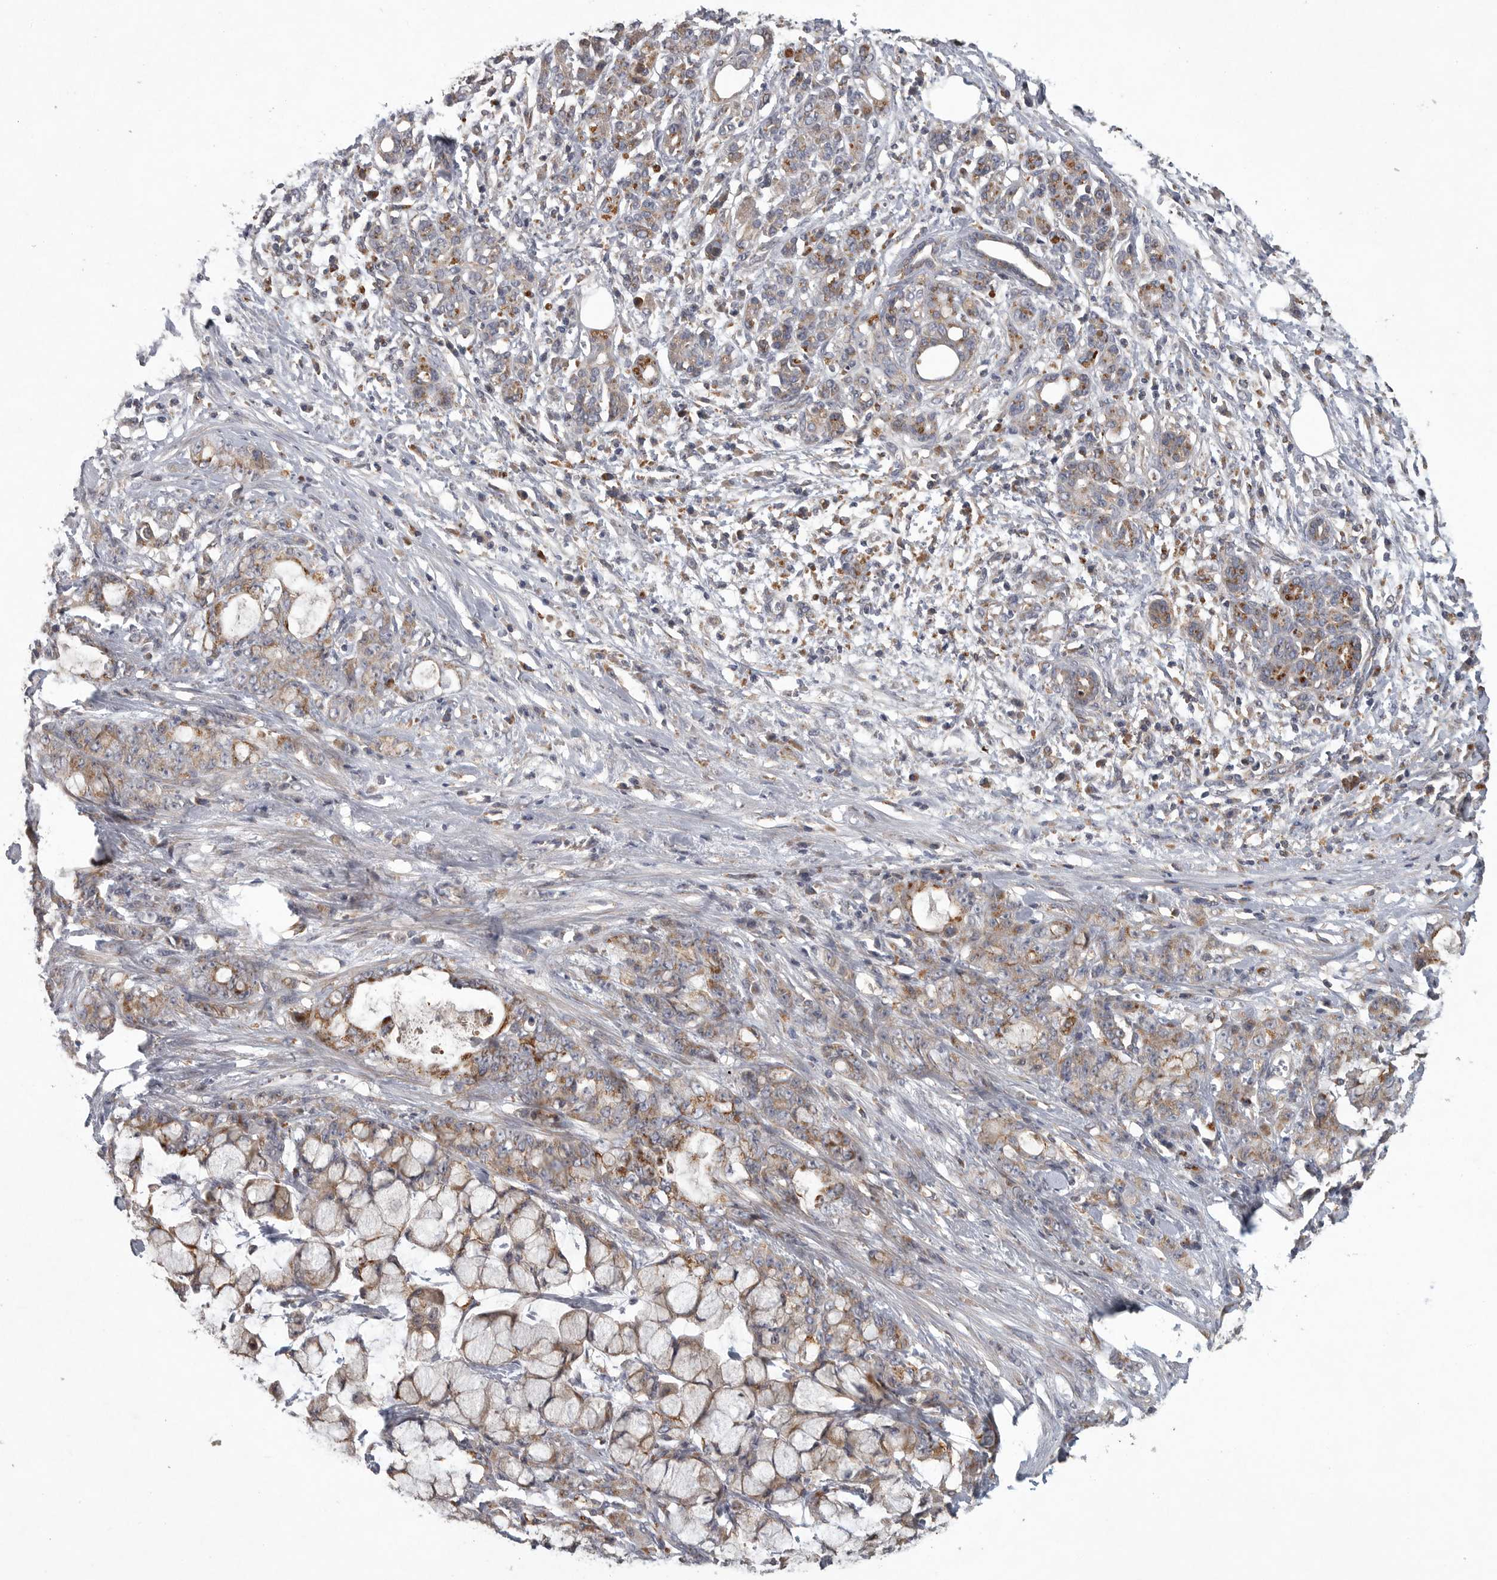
{"staining": {"intensity": "weak", "quantity": ">75%", "location": "cytoplasmic/membranous"}, "tissue": "pancreatic cancer", "cell_type": "Tumor cells", "image_type": "cancer", "snomed": [{"axis": "morphology", "description": "Adenocarcinoma, NOS"}, {"axis": "topography", "description": "Pancreas"}], "caption": "Immunohistochemistry (IHC) staining of adenocarcinoma (pancreatic), which reveals low levels of weak cytoplasmic/membranous staining in about >75% of tumor cells indicating weak cytoplasmic/membranous protein expression. The staining was performed using DAB (3,3'-diaminobenzidine) (brown) for protein detection and nuclei were counterstained in hematoxylin (blue).", "gene": "LAMTOR3", "patient": {"sex": "female", "age": 73}}